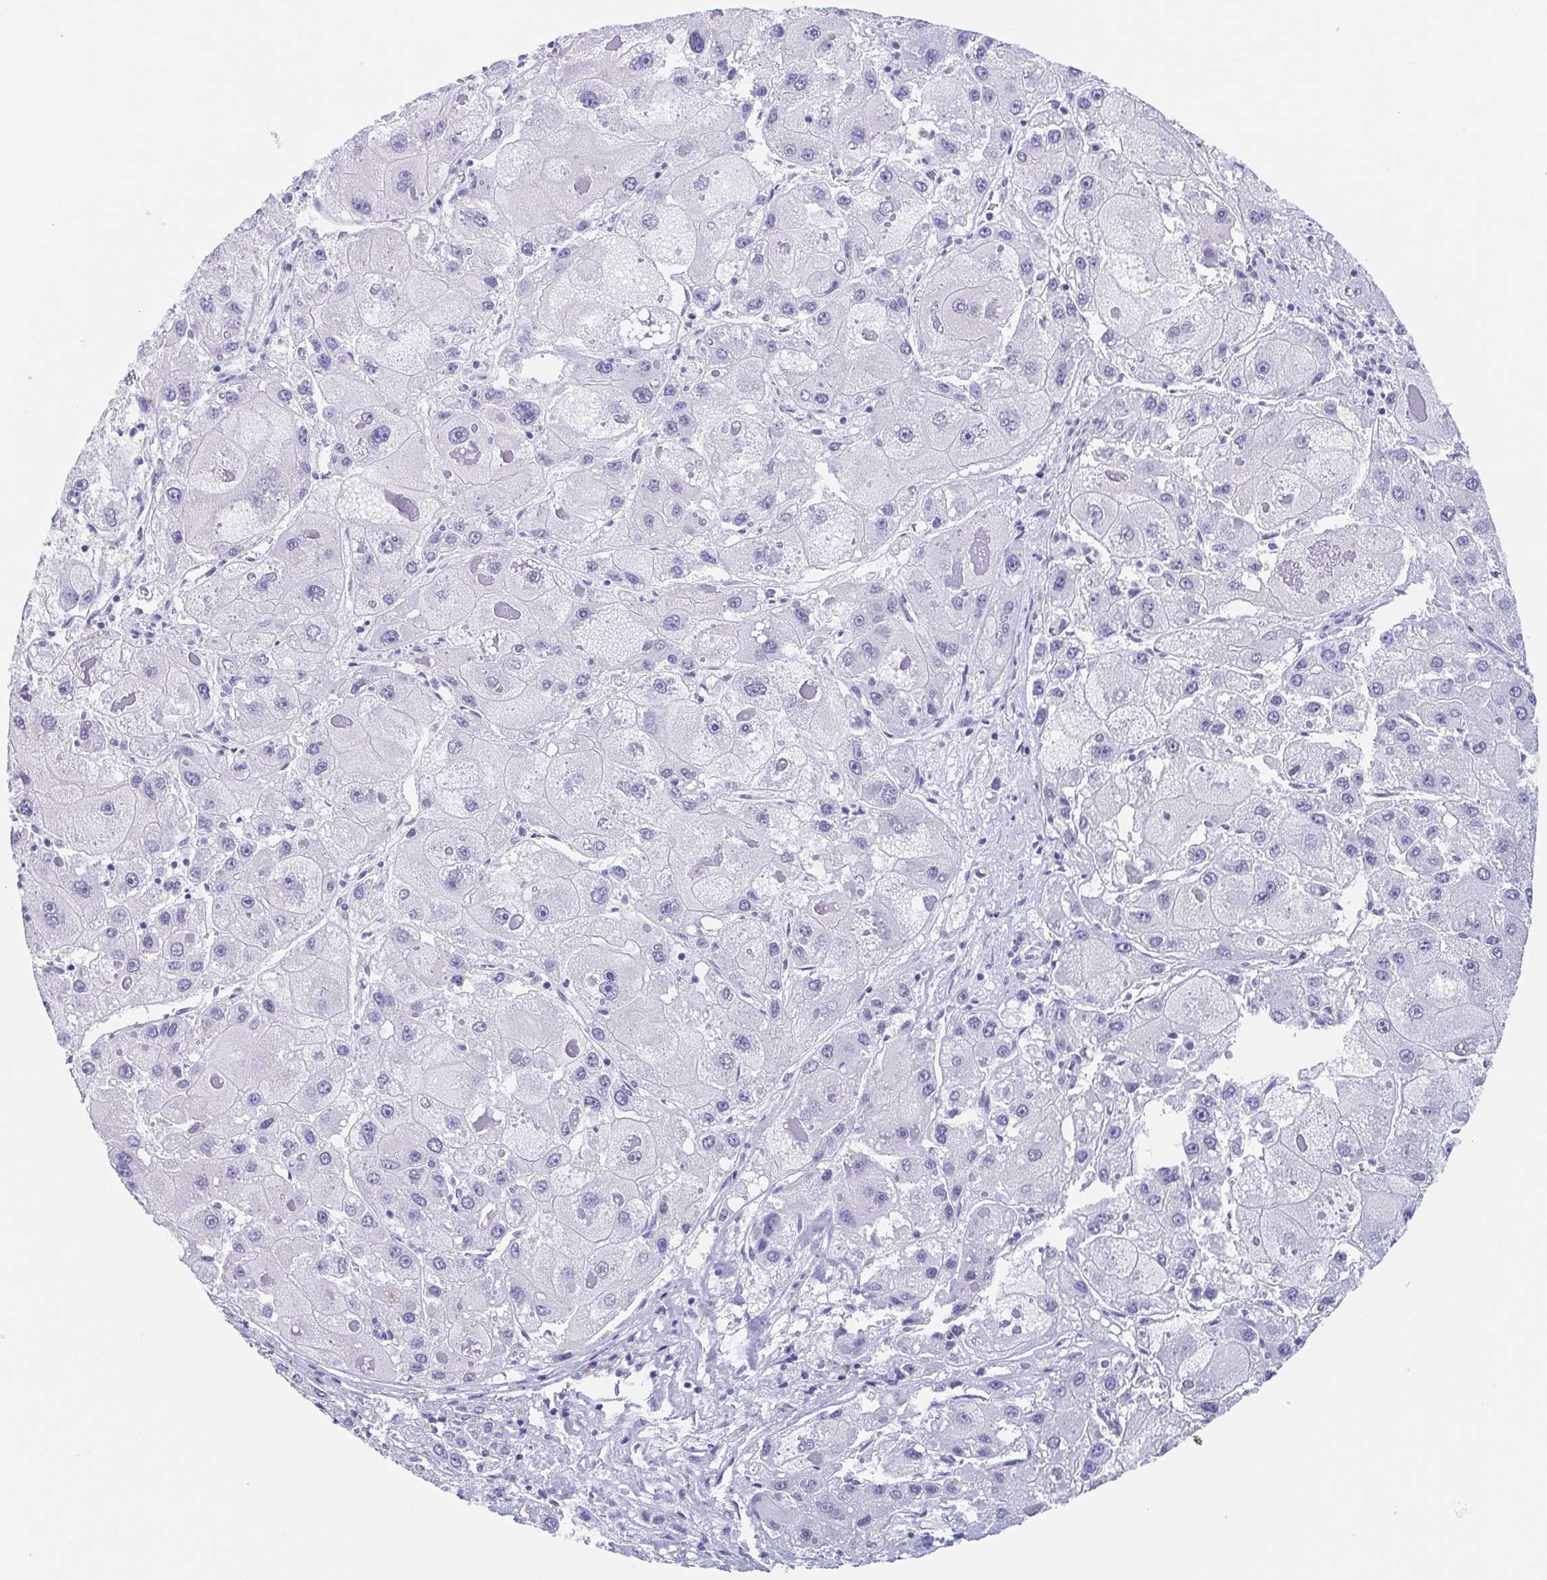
{"staining": {"intensity": "negative", "quantity": "none", "location": "none"}, "tissue": "liver cancer", "cell_type": "Tumor cells", "image_type": "cancer", "snomed": [{"axis": "morphology", "description": "Carcinoma, Hepatocellular, NOS"}, {"axis": "topography", "description": "Liver"}], "caption": "DAB immunohistochemical staining of hepatocellular carcinoma (liver) exhibits no significant staining in tumor cells.", "gene": "TAGLN3", "patient": {"sex": "female", "age": 73}}